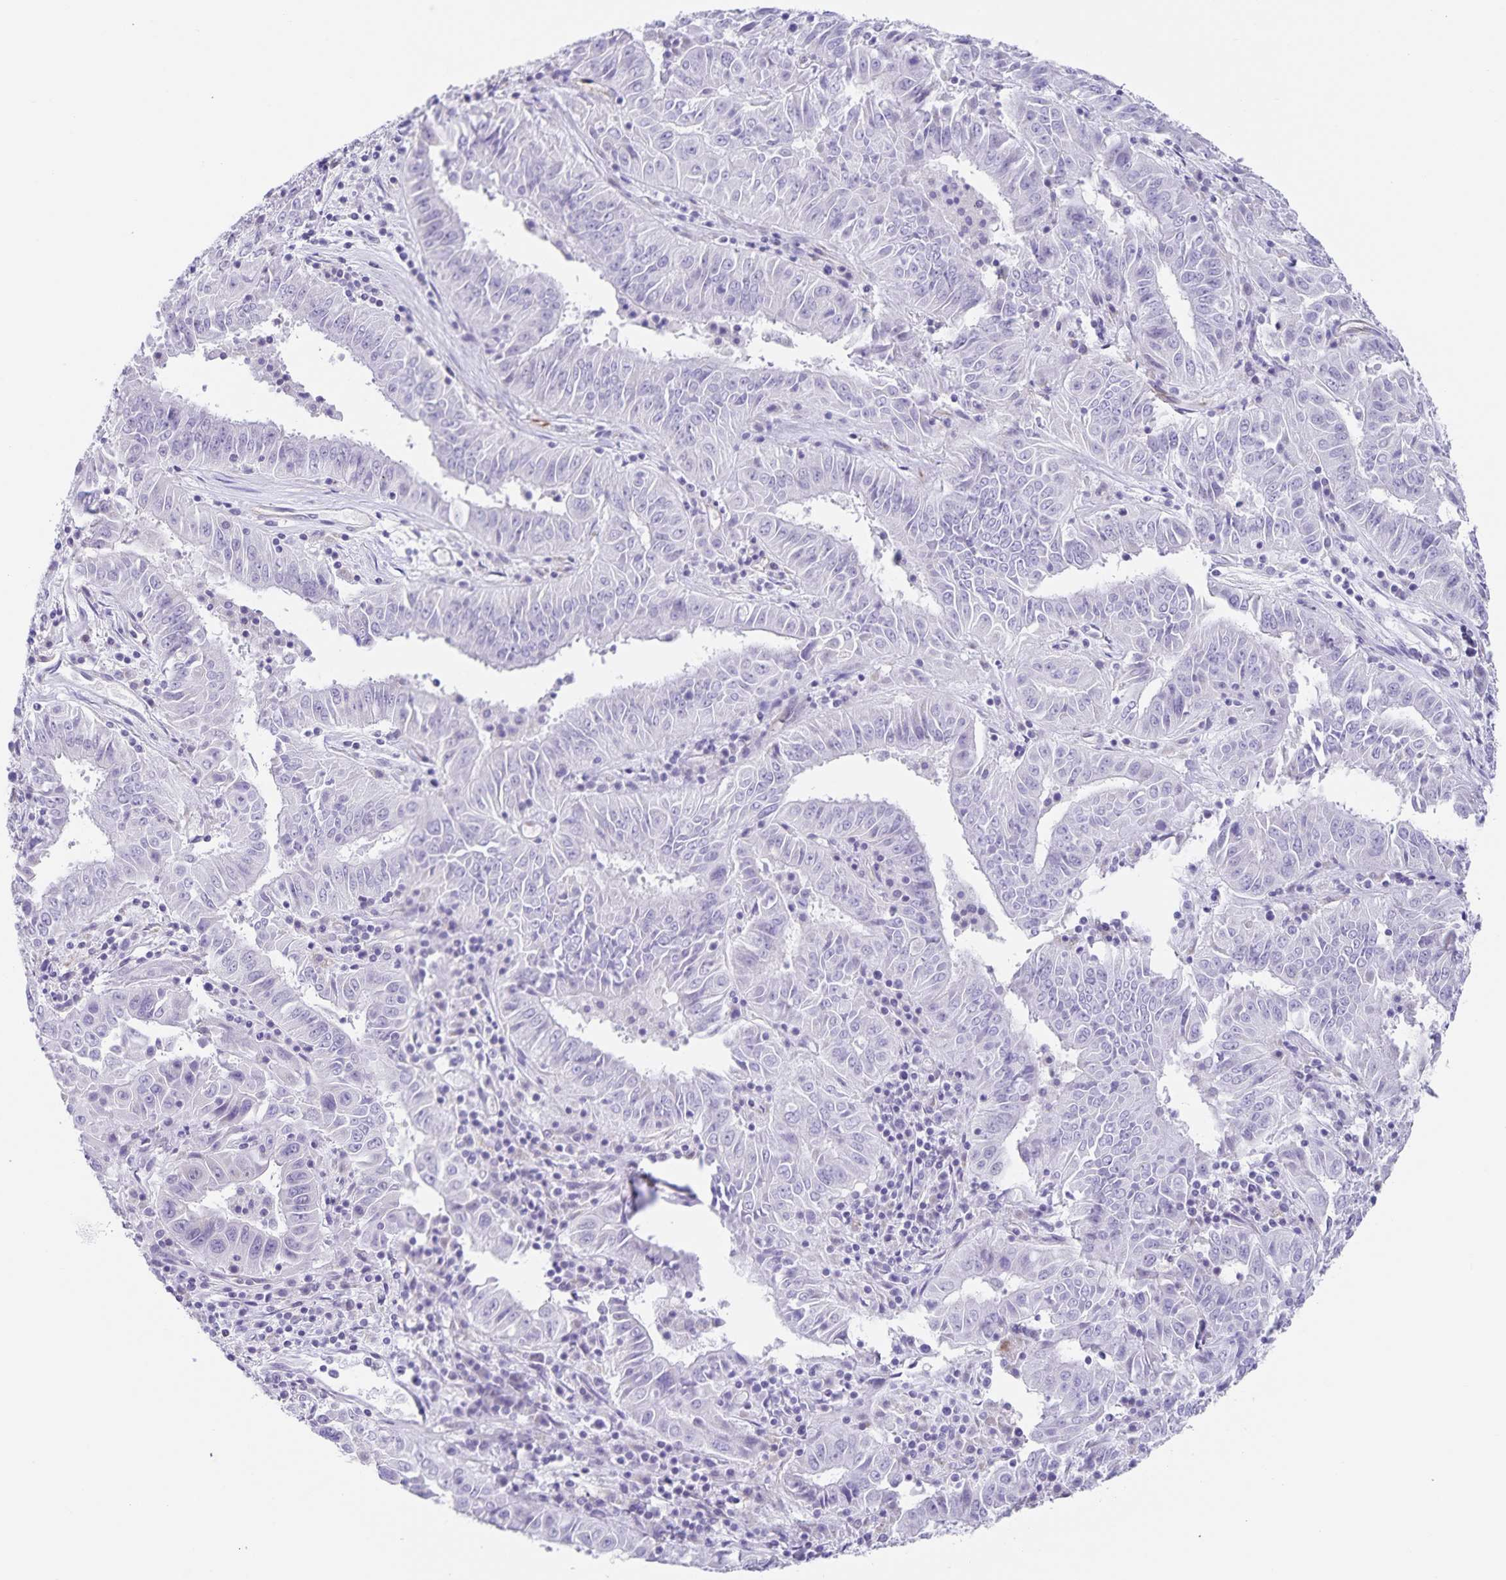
{"staining": {"intensity": "negative", "quantity": "none", "location": "none"}, "tissue": "pancreatic cancer", "cell_type": "Tumor cells", "image_type": "cancer", "snomed": [{"axis": "morphology", "description": "Adenocarcinoma, NOS"}, {"axis": "topography", "description": "Pancreas"}], "caption": "Tumor cells show no significant protein positivity in pancreatic cancer. (IHC, brightfield microscopy, high magnification).", "gene": "SYNM", "patient": {"sex": "male", "age": 63}}